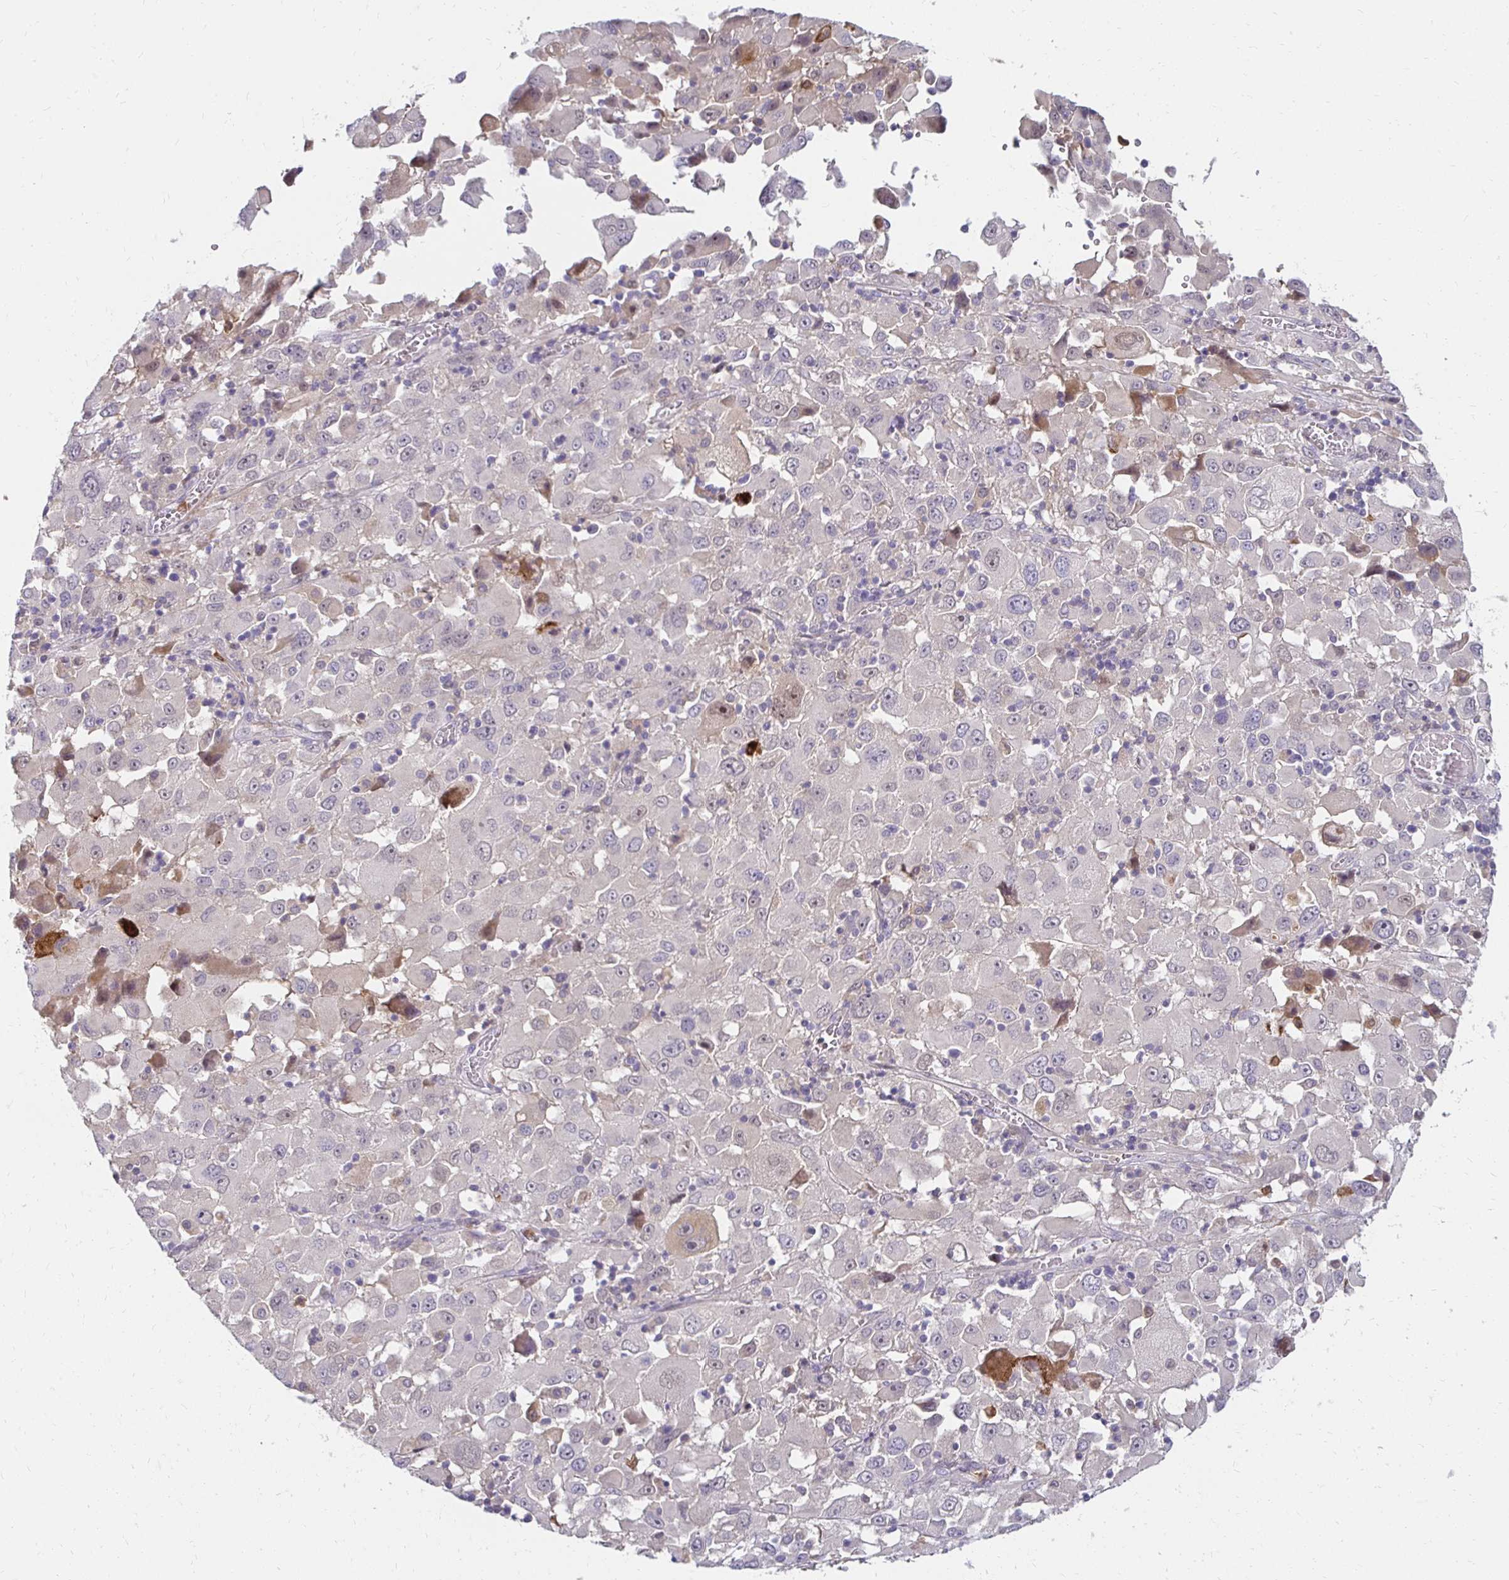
{"staining": {"intensity": "negative", "quantity": "none", "location": "none"}, "tissue": "melanoma", "cell_type": "Tumor cells", "image_type": "cancer", "snomed": [{"axis": "morphology", "description": "Malignant melanoma, Metastatic site"}, {"axis": "topography", "description": "Soft tissue"}], "caption": "A micrograph of malignant melanoma (metastatic site) stained for a protein demonstrates no brown staining in tumor cells.", "gene": "PADI2", "patient": {"sex": "male", "age": 50}}